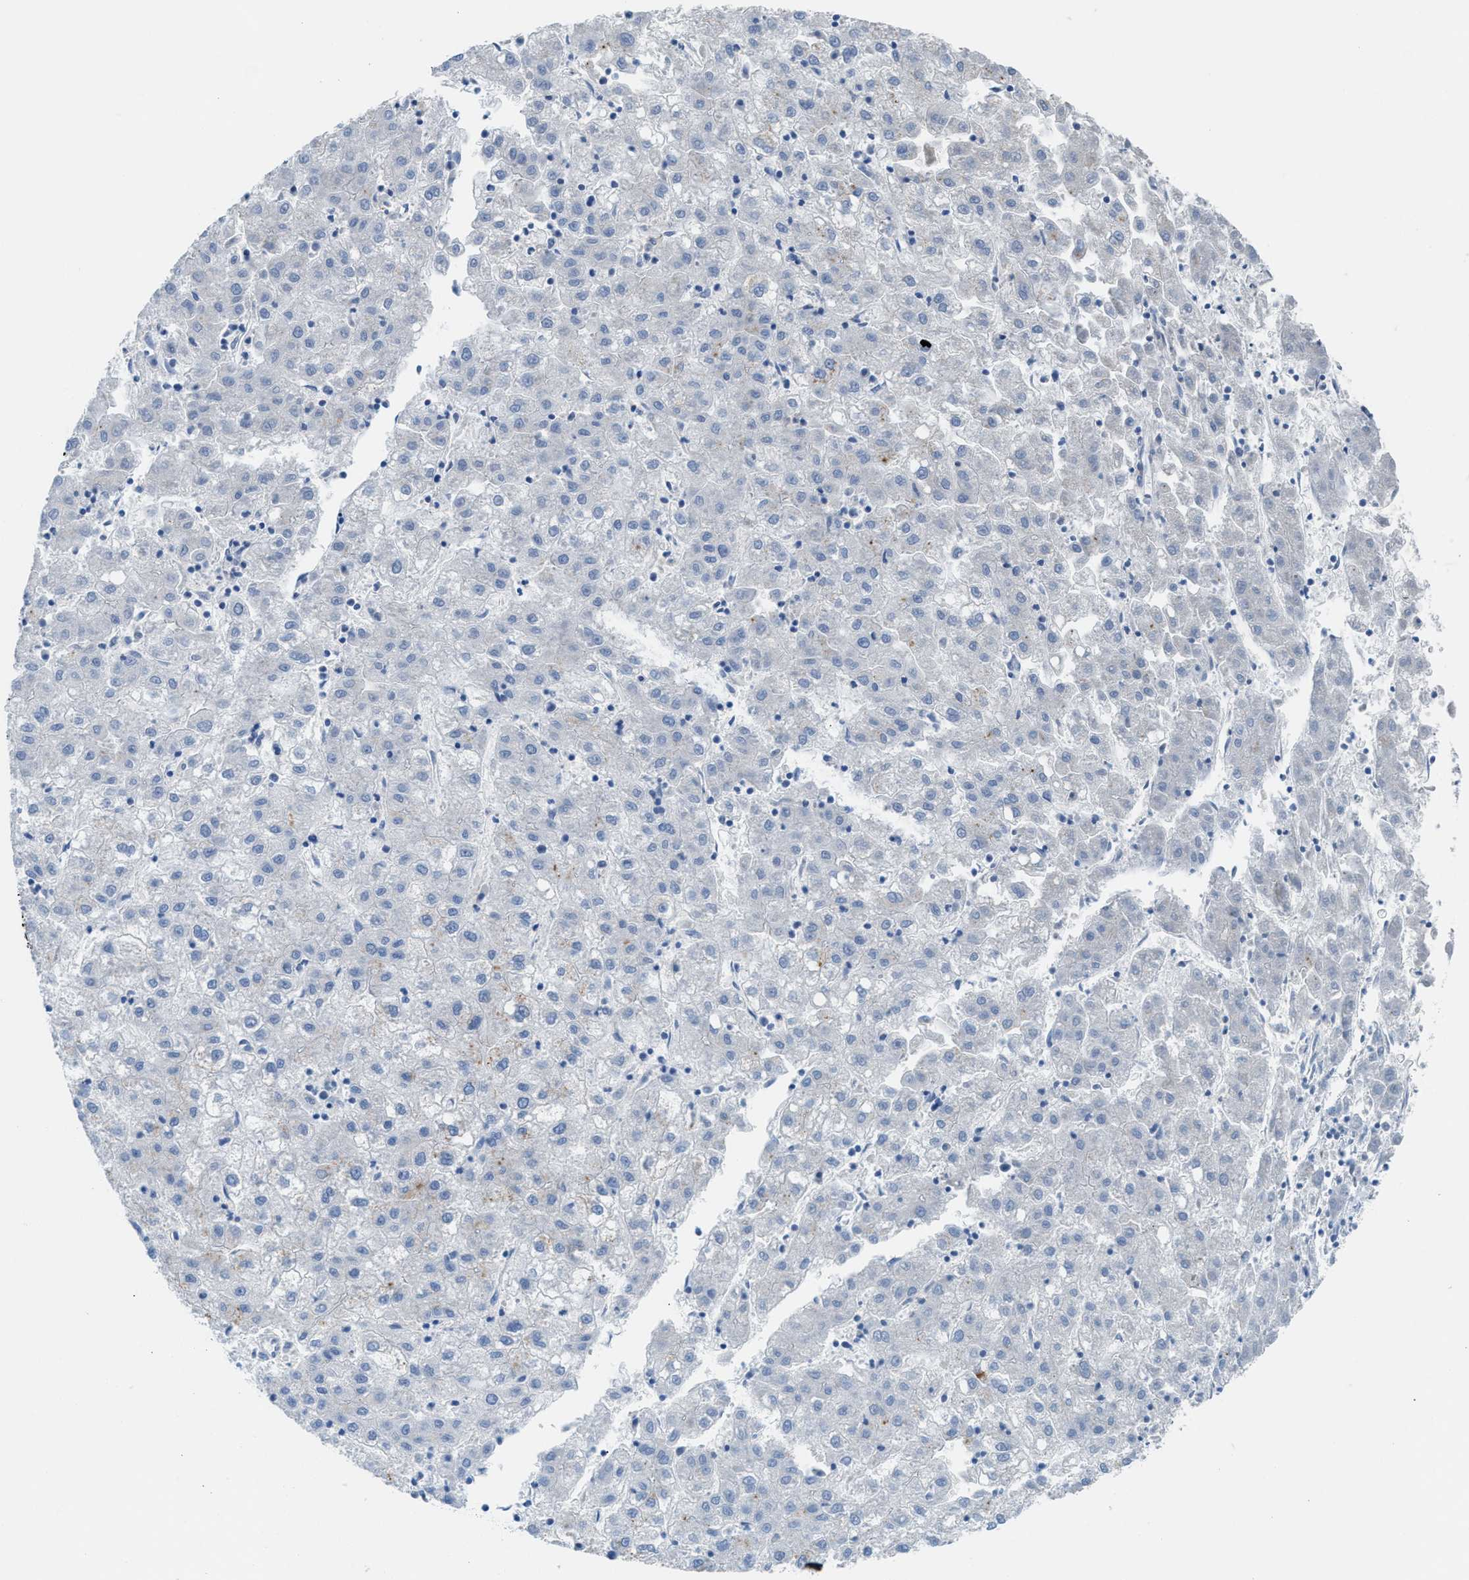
{"staining": {"intensity": "negative", "quantity": "none", "location": "none"}, "tissue": "liver cancer", "cell_type": "Tumor cells", "image_type": "cancer", "snomed": [{"axis": "morphology", "description": "Carcinoma, Hepatocellular, NOS"}, {"axis": "topography", "description": "Liver"}], "caption": "The image demonstrates no staining of tumor cells in liver hepatocellular carcinoma.", "gene": "ASPA", "patient": {"sex": "male", "age": 72}}